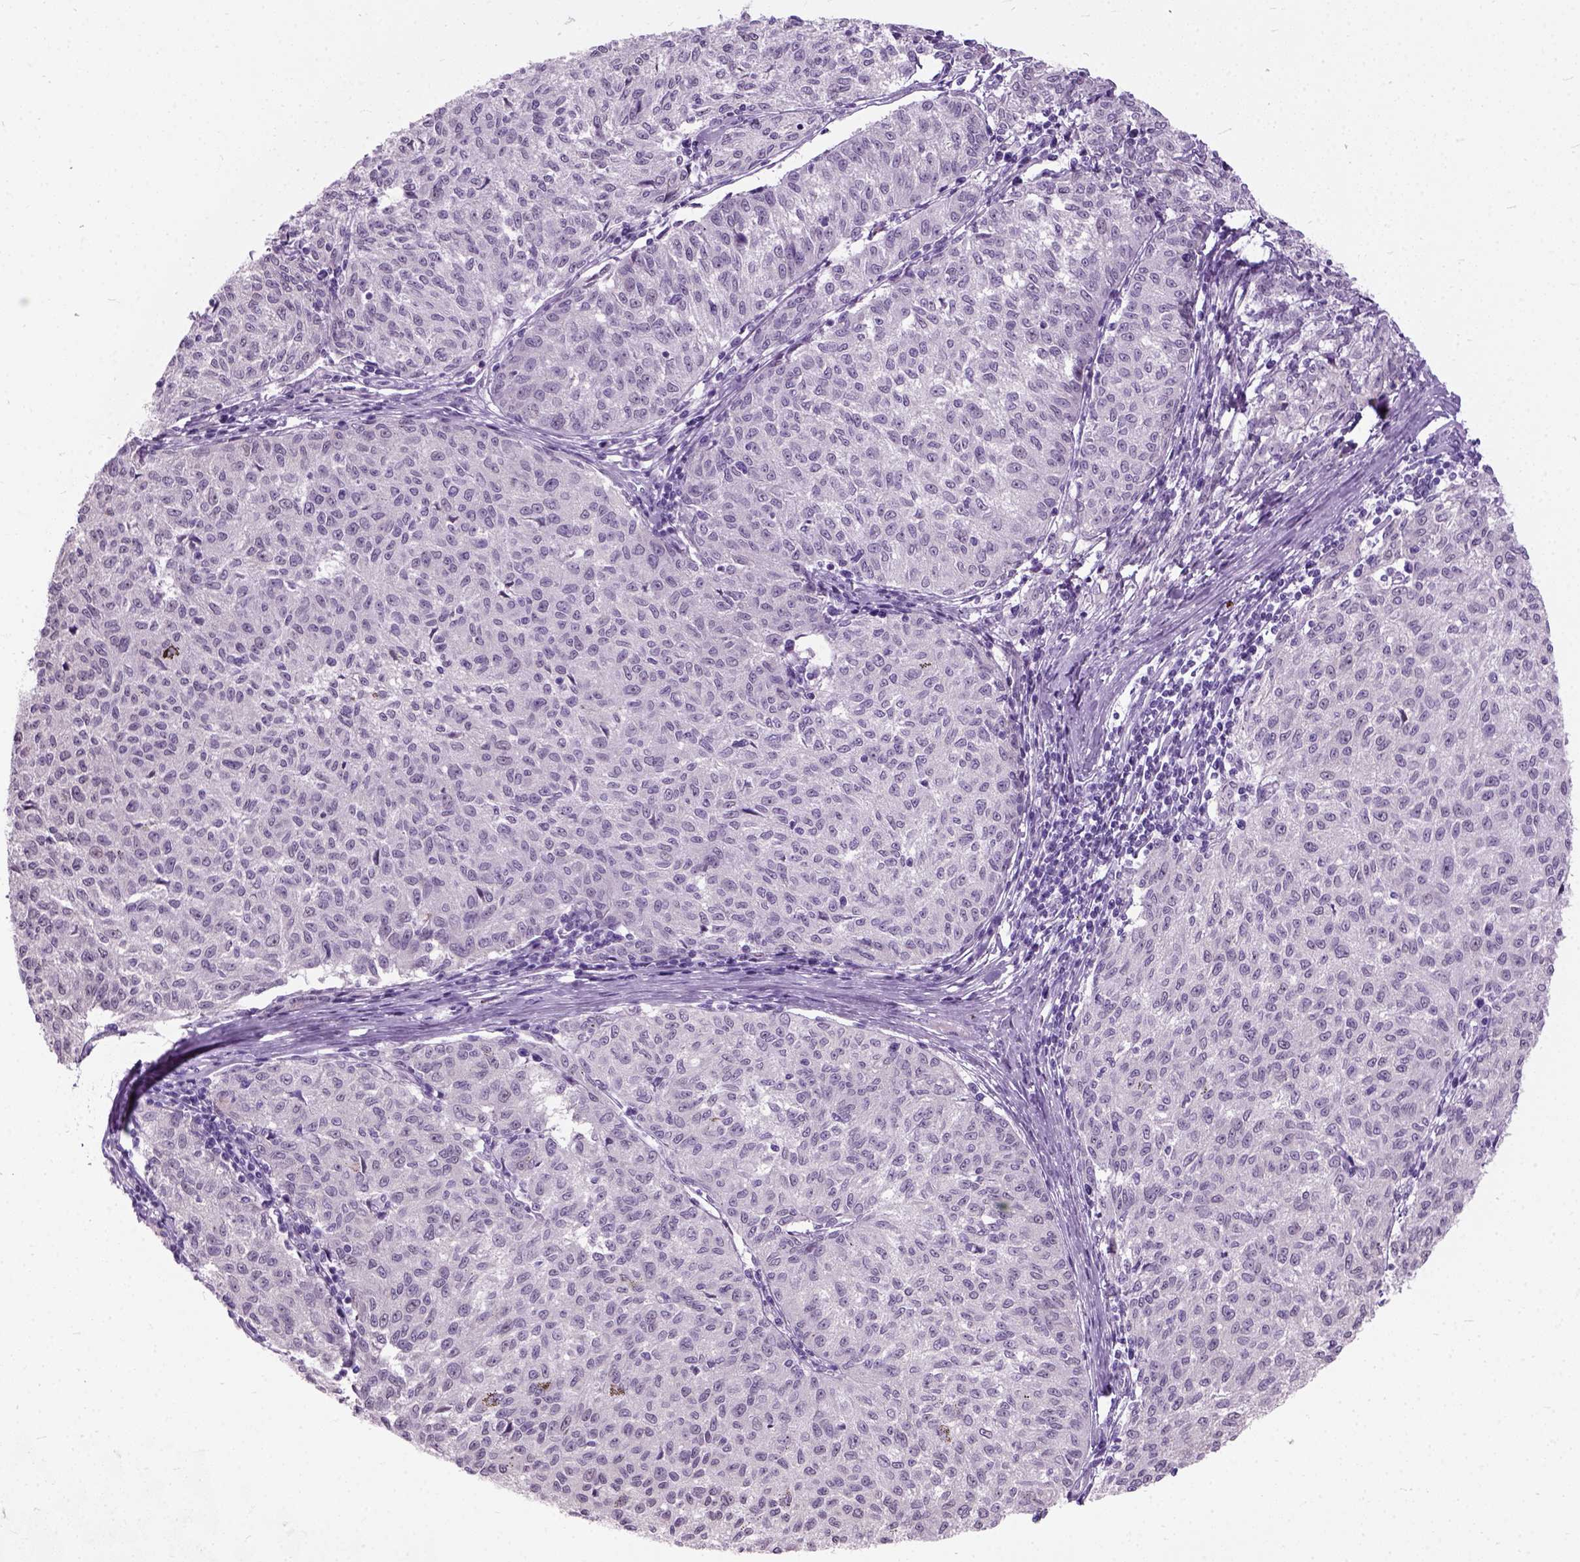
{"staining": {"intensity": "negative", "quantity": "none", "location": "none"}, "tissue": "melanoma", "cell_type": "Tumor cells", "image_type": "cancer", "snomed": [{"axis": "morphology", "description": "Malignant melanoma, NOS"}, {"axis": "topography", "description": "Skin"}], "caption": "This is a histopathology image of immunohistochemistry (IHC) staining of melanoma, which shows no expression in tumor cells.", "gene": "AXDND1", "patient": {"sex": "female", "age": 72}}